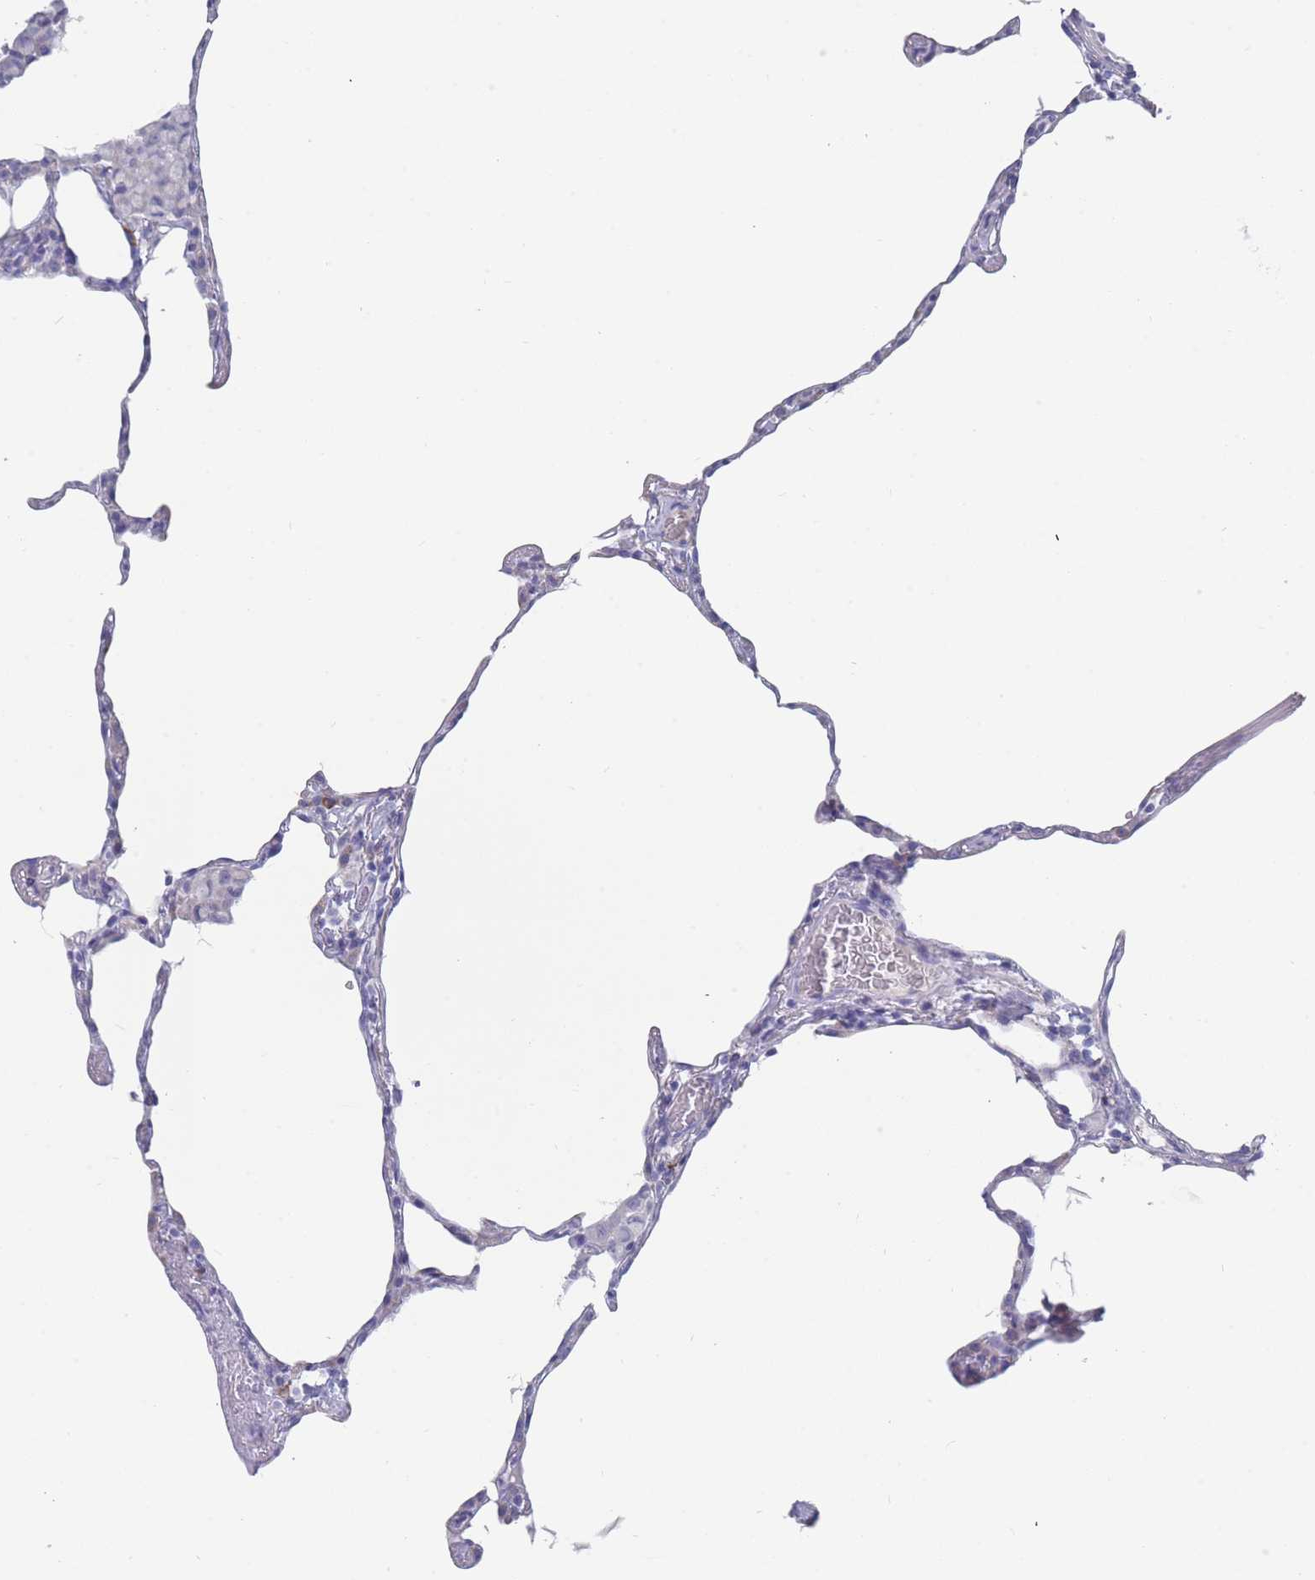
{"staining": {"intensity": "negative", "quantity": "none", "location": "none"}, "tissue": "lung", "cell_type": "Alveolar cells", "image_type": "normal", "snomed": [{"axis": "morphology", "description": "Normal tissue, NOS"}, {"axis": "topography", "description": "Lung"}], "caption": "Protein analysis of benign lung shows no significant staining in alveolar cells. (DAB IHC visualized using brightfield microscopy, high magnification).", "gene": "ST8SIA5", "patient": {"sex": "female", "age": 57}}